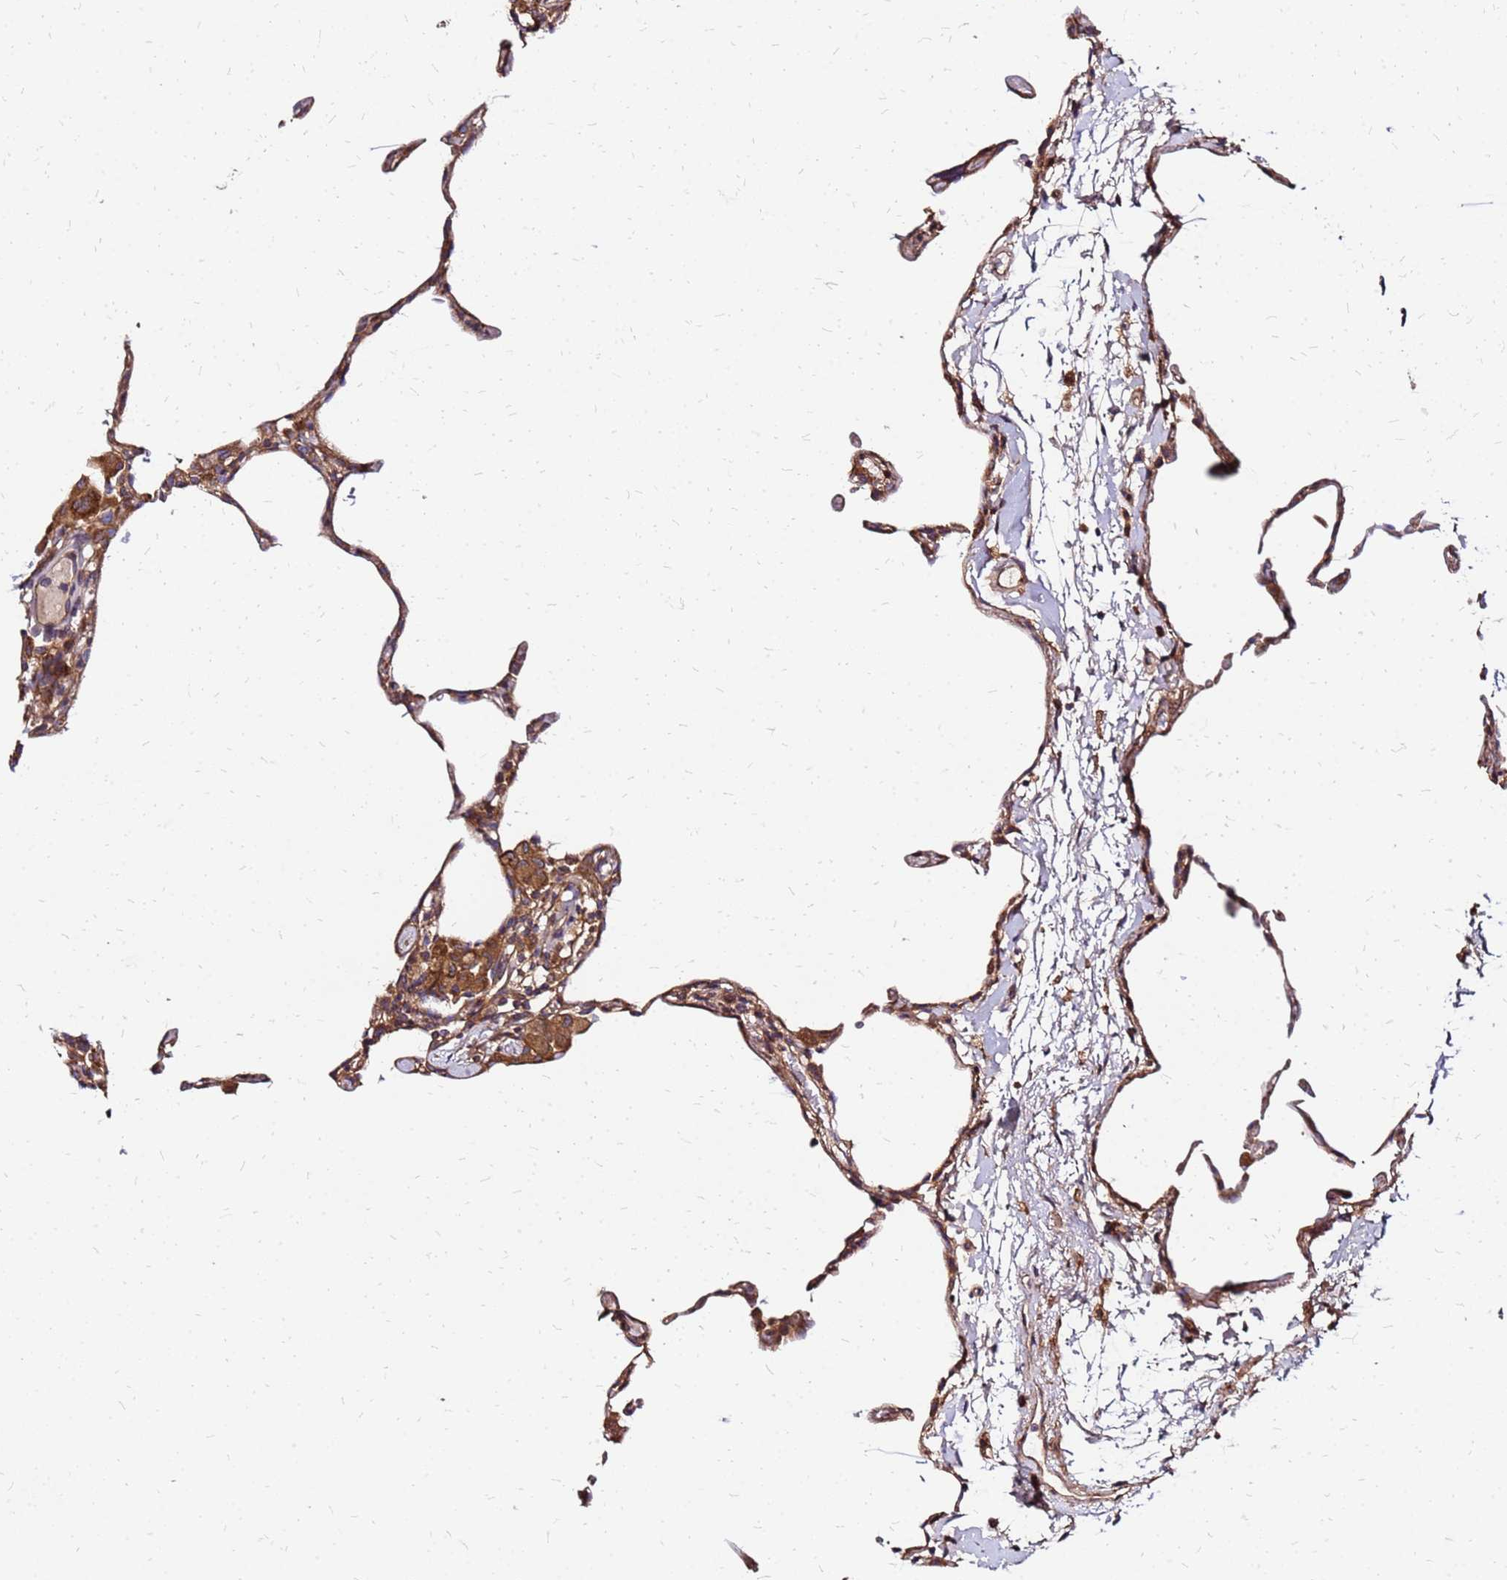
{"staining": {"intensity": "moderate", "quantity": "25%-75%", "location": "cytoplasmic/membranous"}, "tissue": "lung", "cell_type": "Alveolar cells", "image_type": "normal", "snomed": [{"axis": "morphology", "description": "Normal tissue, NOS"}, {"axis": "topography", "description": "Lung"}], "caption": "High-magnification brightfield microscopy of benign lung stained with DAB (brown) and counterstained with hematoxylin (blue). alveolar cells exhibit moderate cytoplasmic/membranous positivity is present in approximately25%-75% of cells.", "gene": "CYBC1", "patient": {"sex": "female", "age": 57}}